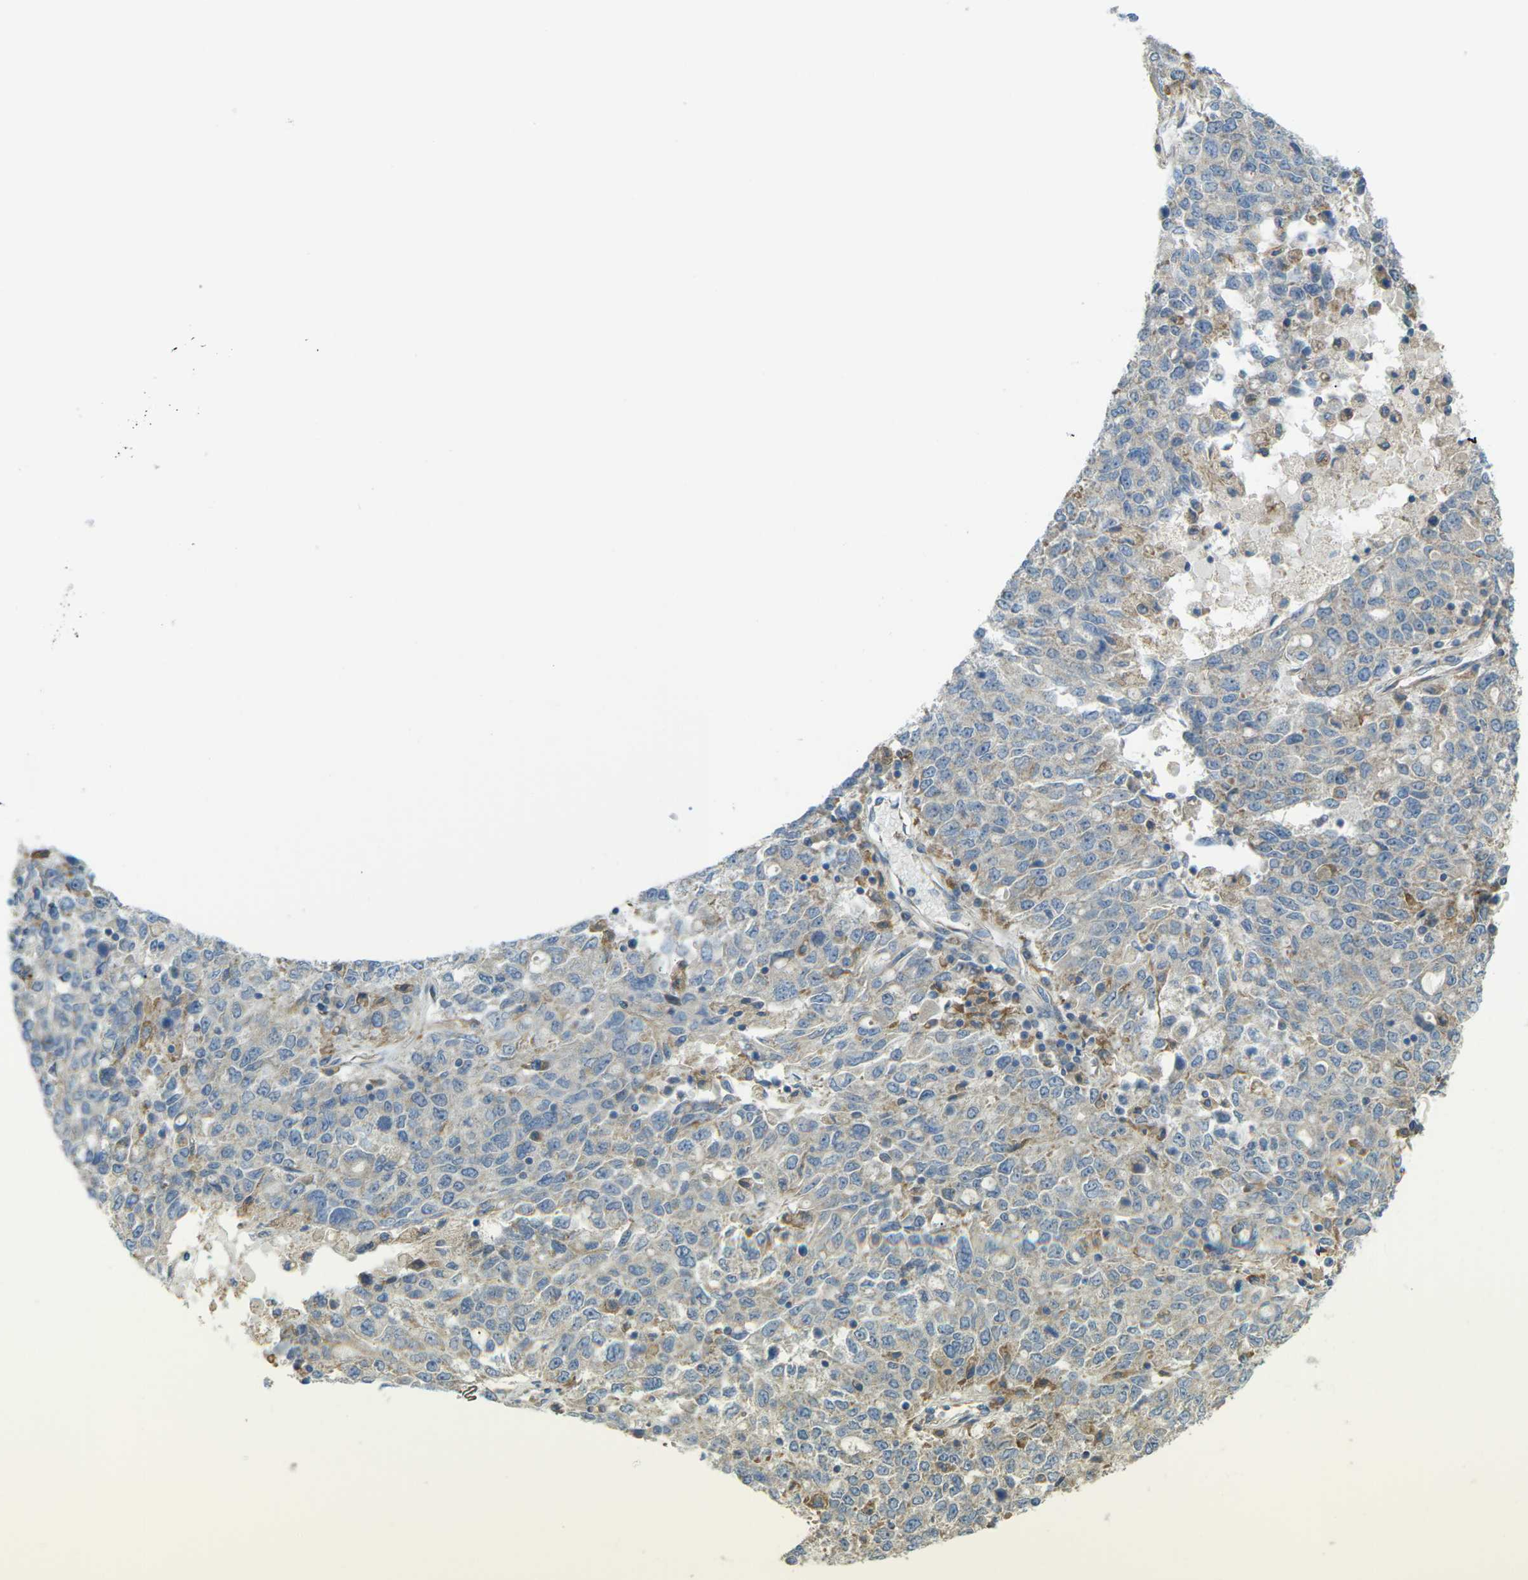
{"staining": {"intensity": "weak", "quantity": "<25%", "location": "cytoplasmic/membranous"}, "tissue": "ovarian cancer", "cell_type": "Tumor cells", "image_type": "cancer", "snomed": [{"axis": "morphology", "description": "Carcinoma, endometroid"}, {"axis": "topography", "description": "Ovary"}], "caption": "An immunohistochemistry (IHC) photomicrograph of ovarian cancer (endometroid carcinoma) is shown. There is no staining in tumor cells of ovarian cancer (endometroid carcinoma).", "gene": "MYLK4", "patient": {"sex": "female", "age": 62}}